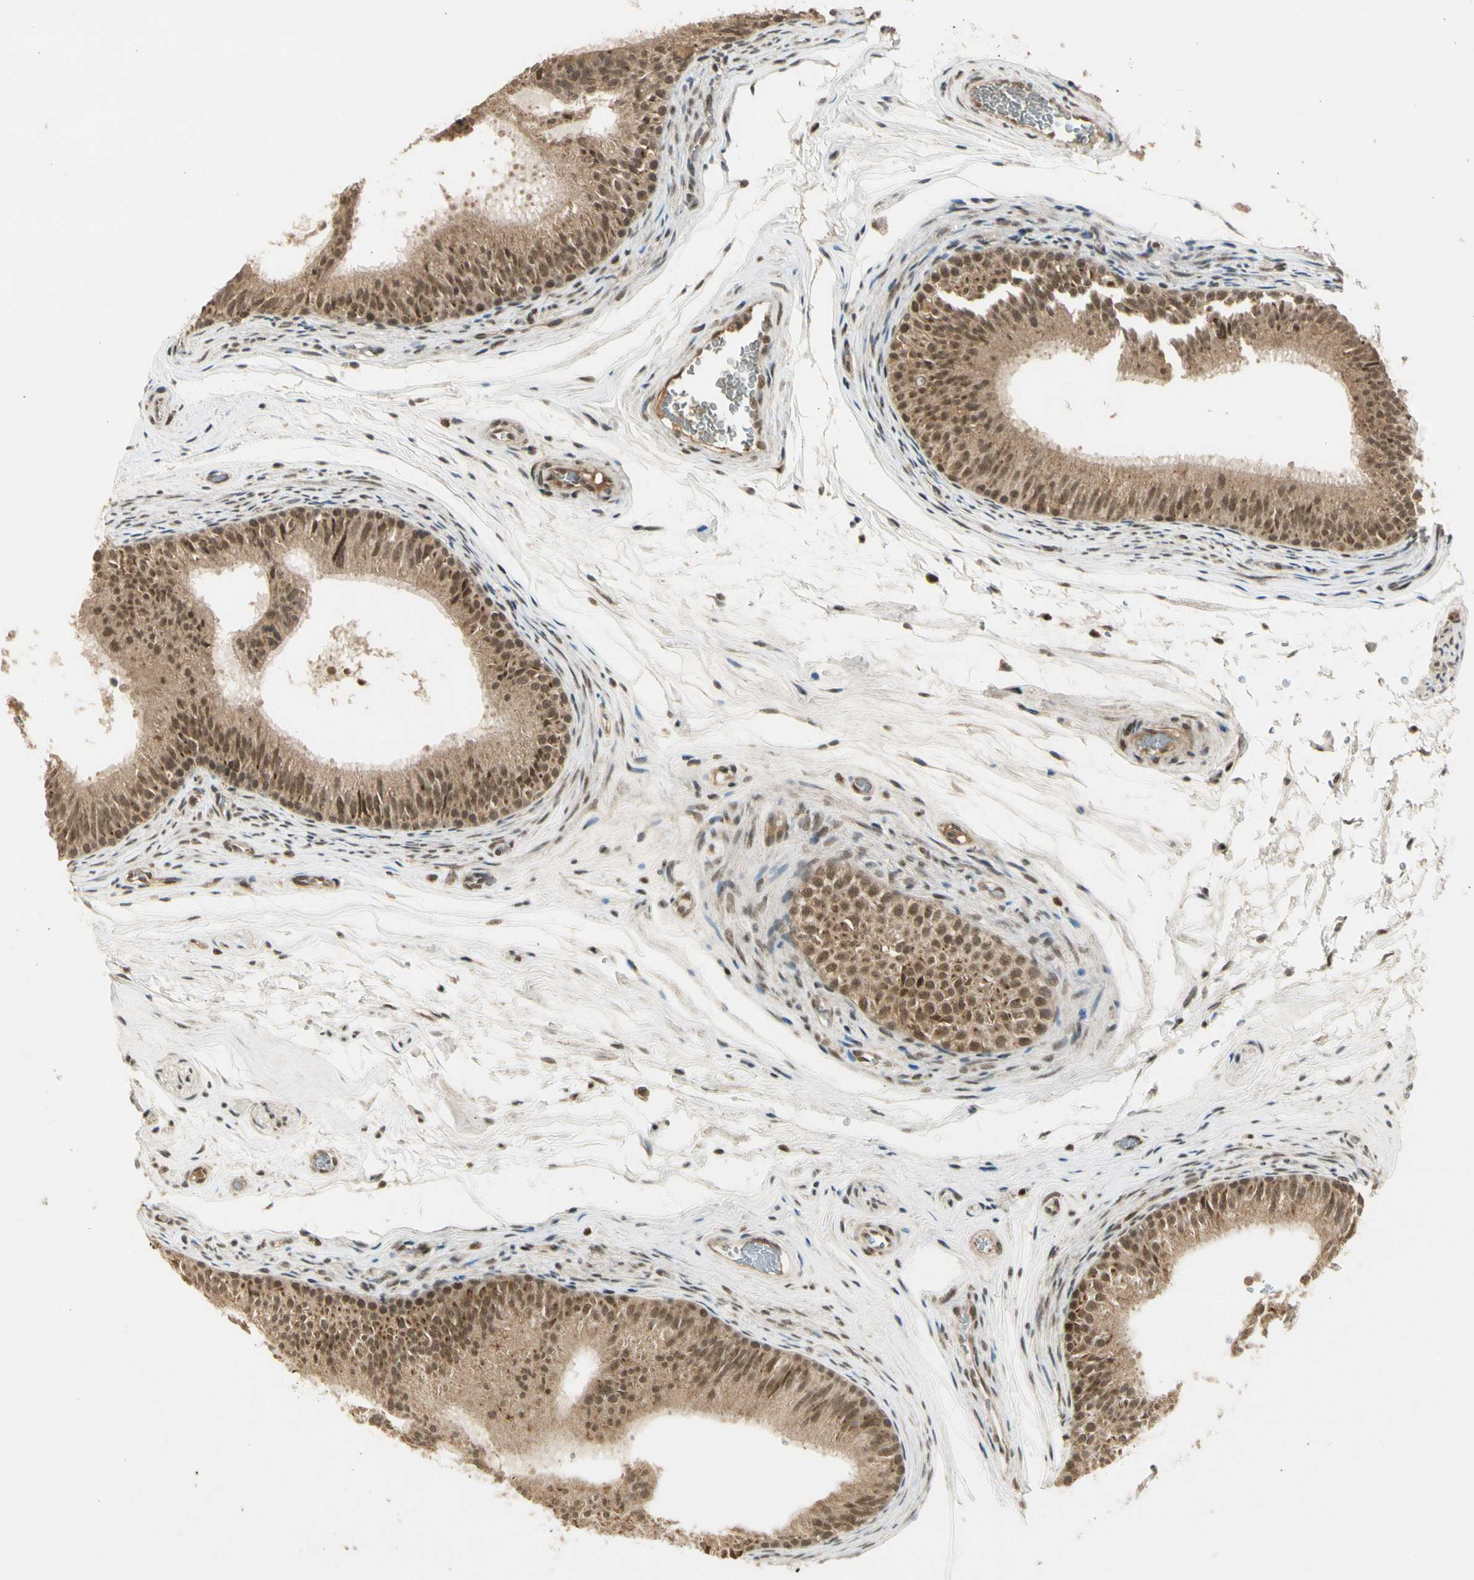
{"staining": {"intensity": "moderate", "quantity": ">75%", "location": "cytoplasmic/membranous,nuclear"}, "tissue": "epididymis", "cell_type": "Glandular cells", "image_type": "normal", "snomed": [{"axis": "morphology", "description": "Normal tissue, NOS"}, {"axis": "topography", "description": "Epididymis"}], "caption": "A brown stain shows moderate cytoplasmic/membranous,nuclear positivity of a protein in glandular cells of normal human epididymis.", "gene": "ZNF135", "patient": {"sex": "male", "age": 36}}